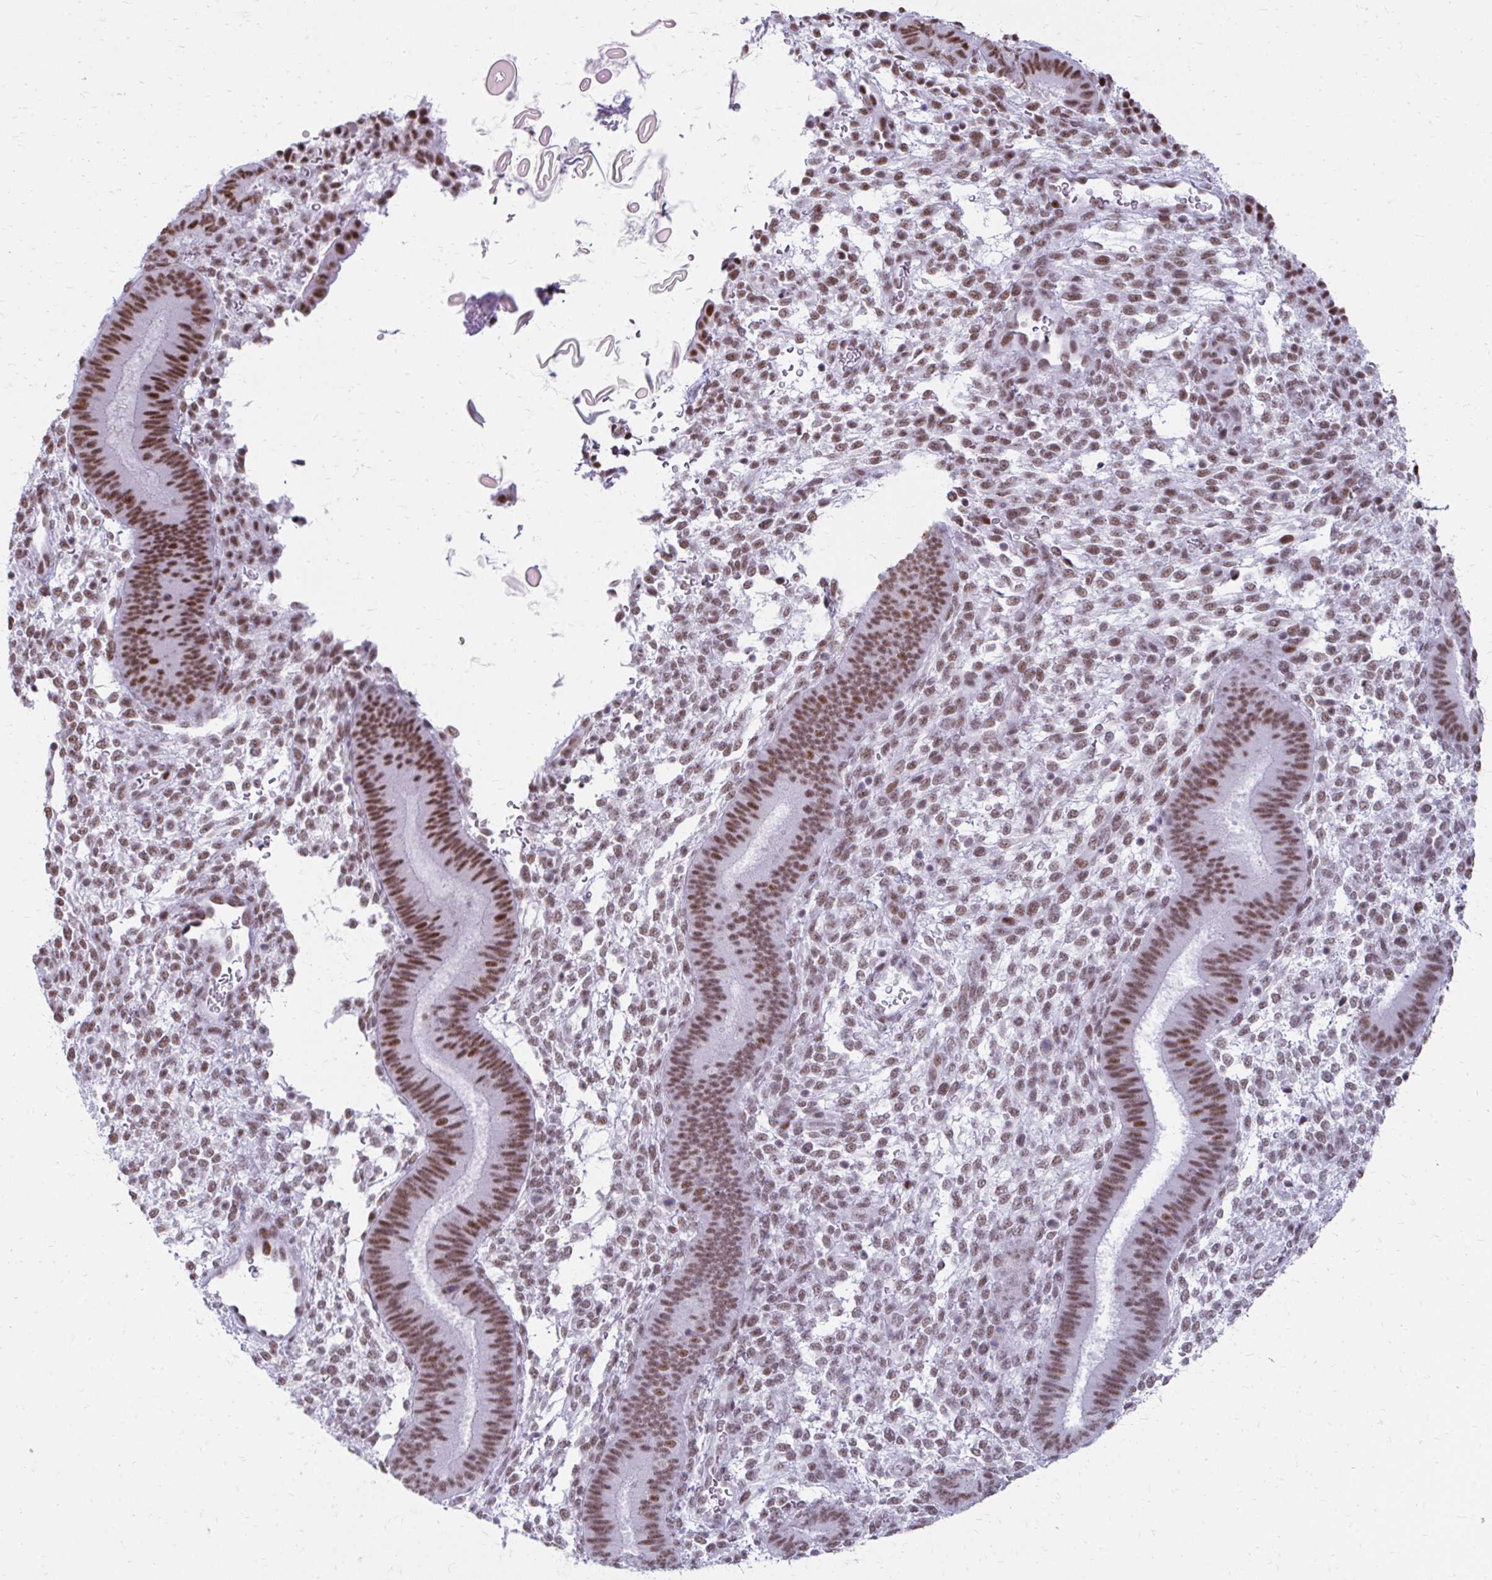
{"staining": {"intensity": "moderate", "quantity": "25%-75%", "location": "nuclear"}, "tissue": "endometrium", "cell_type": "Cells in endometrial stroma", "image_type": "normal", "snomed": [{"axis": "morphology", "description": "Normal tissue, NOS"}, {"axis": "topography", "description": "Endometrium"}], "caption": "The image shows immunohistochemical staining of normal endometrium. There is moderate nuclear staining is present in approximately 25%-75% of cells in endometrial stroma. The protein of interest is stained brown, and the nuclei are stained in blue (DAB IHC with brightfield microscopy, high magnification).", "gene": "SS18", "patient": {"sex": "female", "age": 39}}